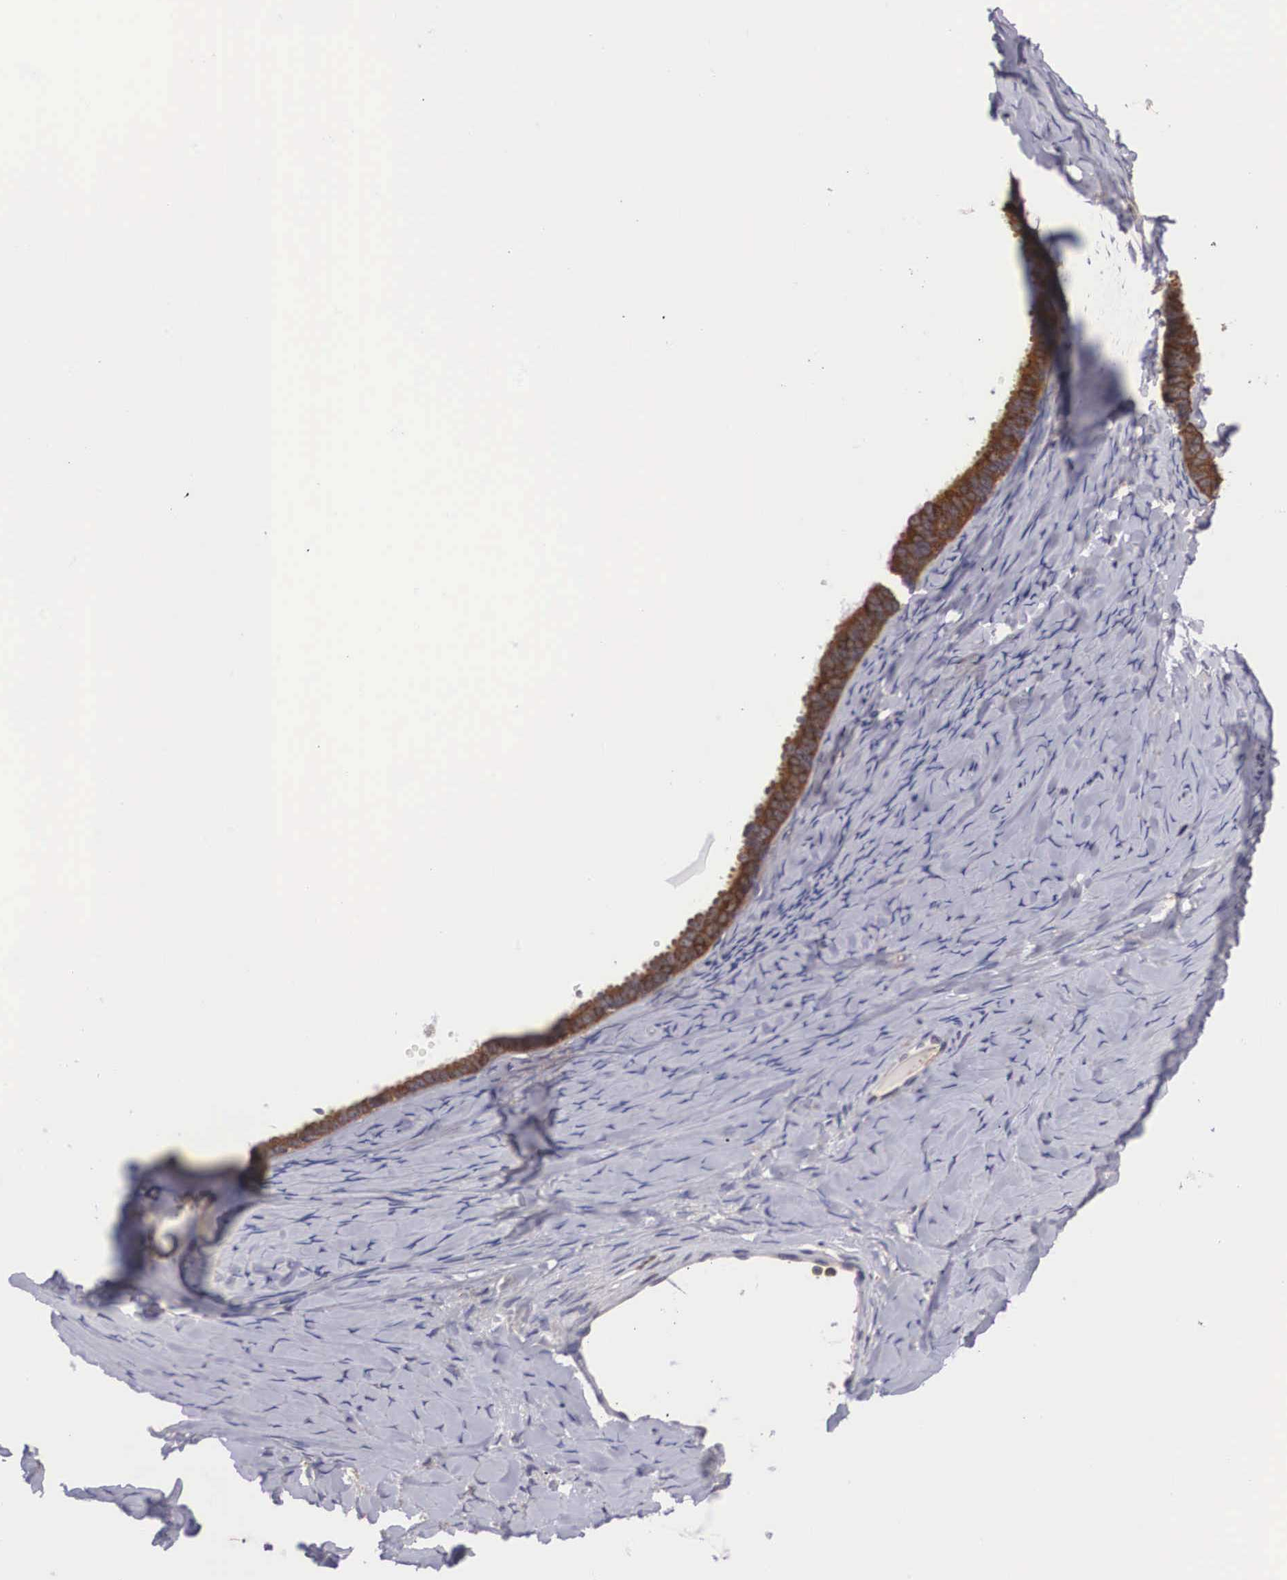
{"staining": {"intensity": "weak", "quantity": ">75%", "location": "cytoplasmic/membranous"}, "tissue": "ovarian cancer", "cell_type": "Tumor cells", "image_type": "cancer", "snomed": [{"axis": "morphology", "description": "Cystadenocarcinoma, serous, NOS"}, {"axis": "topography", "description": "Ovary"}], "caption": "IHC (DAB (3,3'-diaminobenzidine)) staining of serous cystadenocarcinoma (ovarian) reveals weak cytoplasmic/membranous protein staining in approximately >75% of tumor cells.", "gene": "GRIPAP1", "patient": {"sex": "female", "age": 71}}